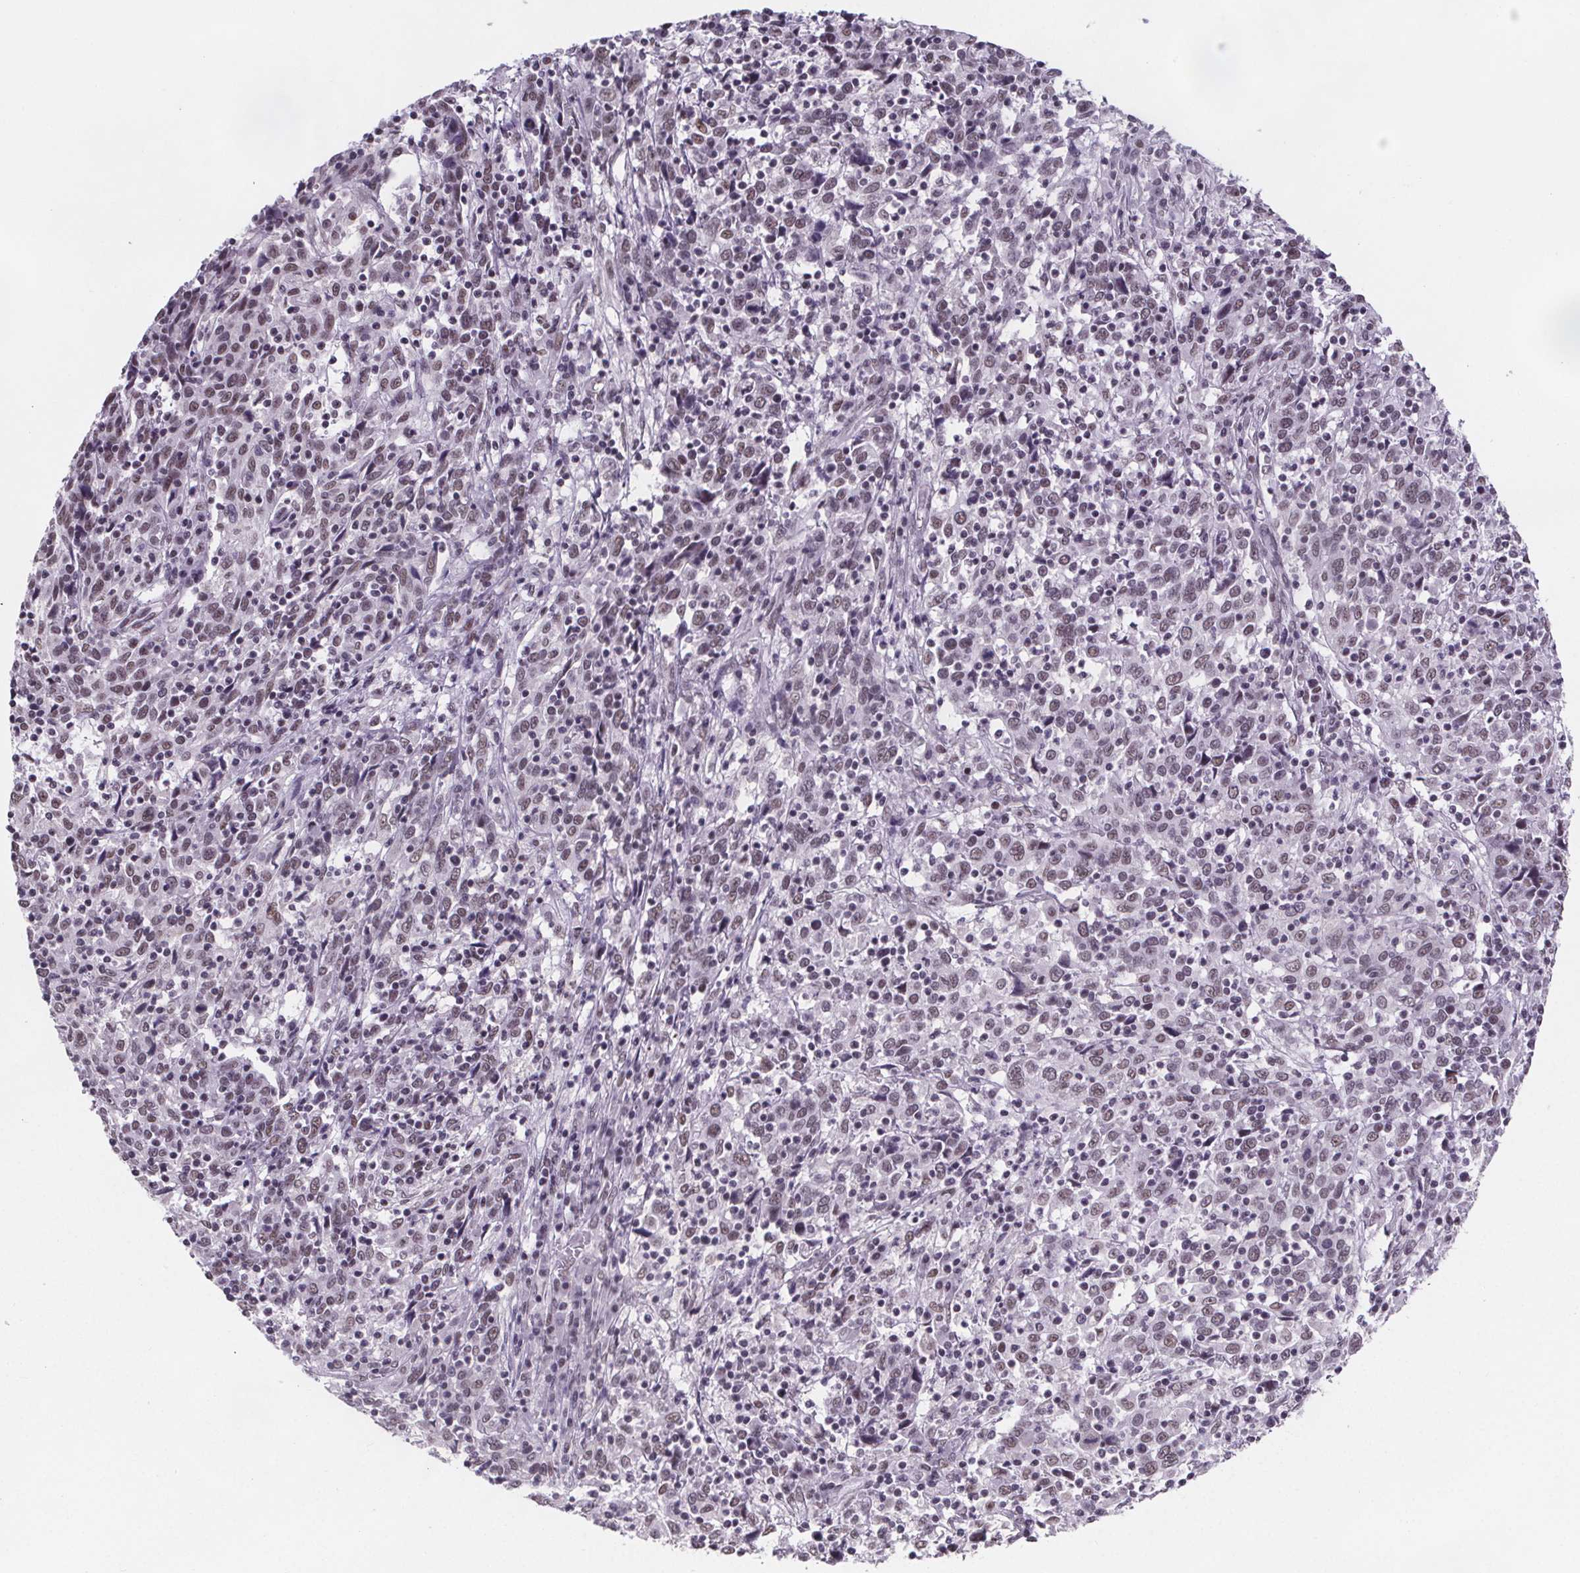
{"staining": {"intensity": "weak", "quantity": ">75%", "location": "nuclear"}, "tissue": "cervical cancer", "cell_type": "Tumor cells", "image_type": "cancer", "snomed": [{"axis": "morphology", "description": "Squamous cell carcinoma, NOS"}, {"axis": "topography", "description": "Cervix"}], "caption": "Protein expression analysis of human squamous cell carcinoma (cervical) reveals weak nuclear staining in approximately >75% of tumor cells.", "gene": "ZNF572", "patient": {"sex": "female", "age": 46}}